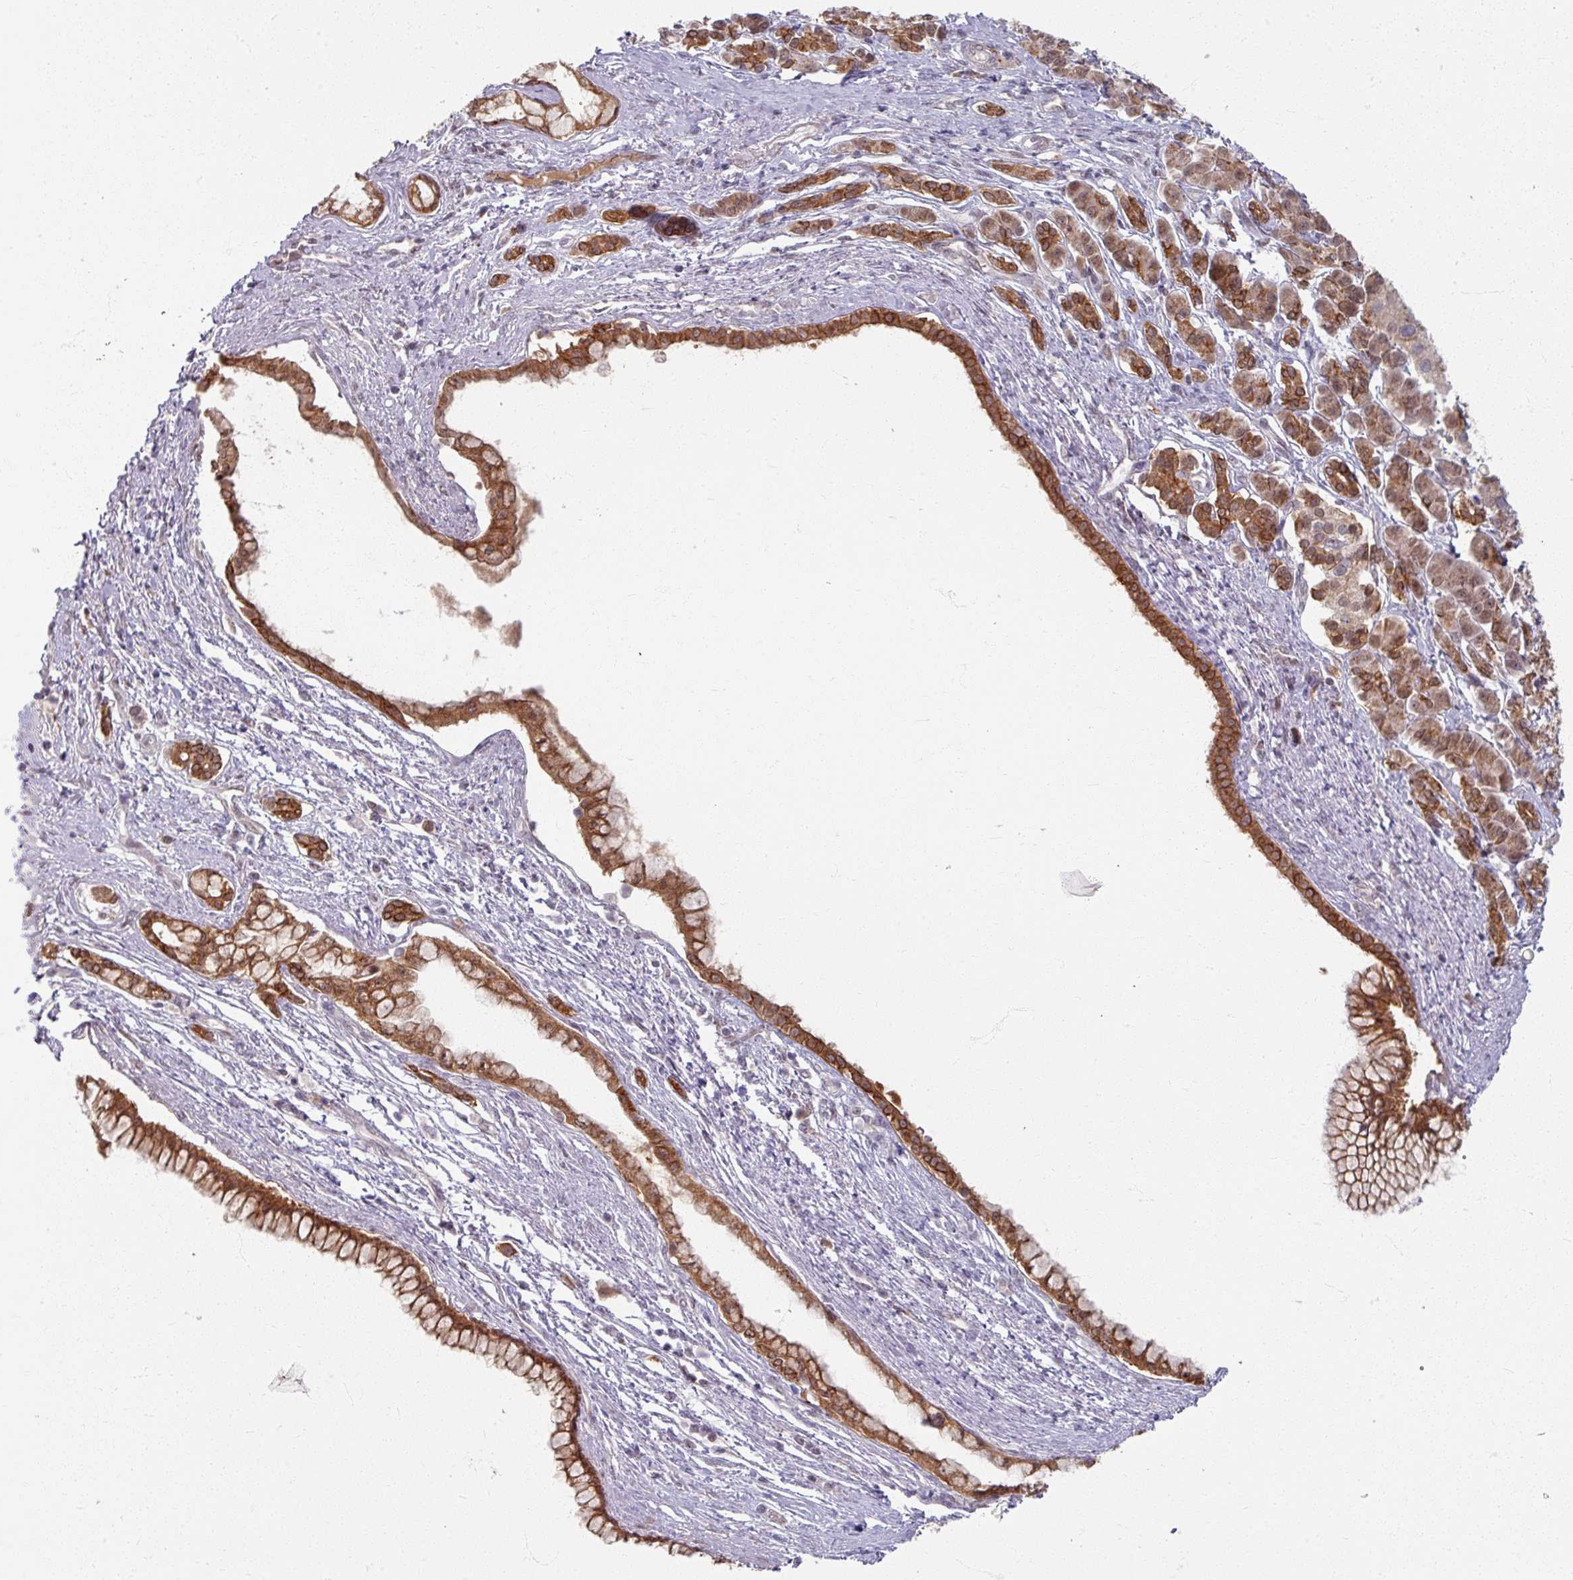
{"staining": {"intensity": "strong", "quantity": ">75%", "location": "cytoplasmic/membranous"}, "tissue": "pancreatic cancer", "cell_type": "Tumor cells", "image_type": "cancer", "snomed": [{"axis": "morphology", "description": "Adenocarcinoma, NOS"}, {"axis": "topography", "description": "Pancreas"}], "caption": "Protein staining of adenocarcinoma (pancreatic) tissue displays strong cytoplasmic/membranous expression in about >75% of tumor cells.", "gene": "KLC3", "patient": {"sex": "male", "age": 70}}